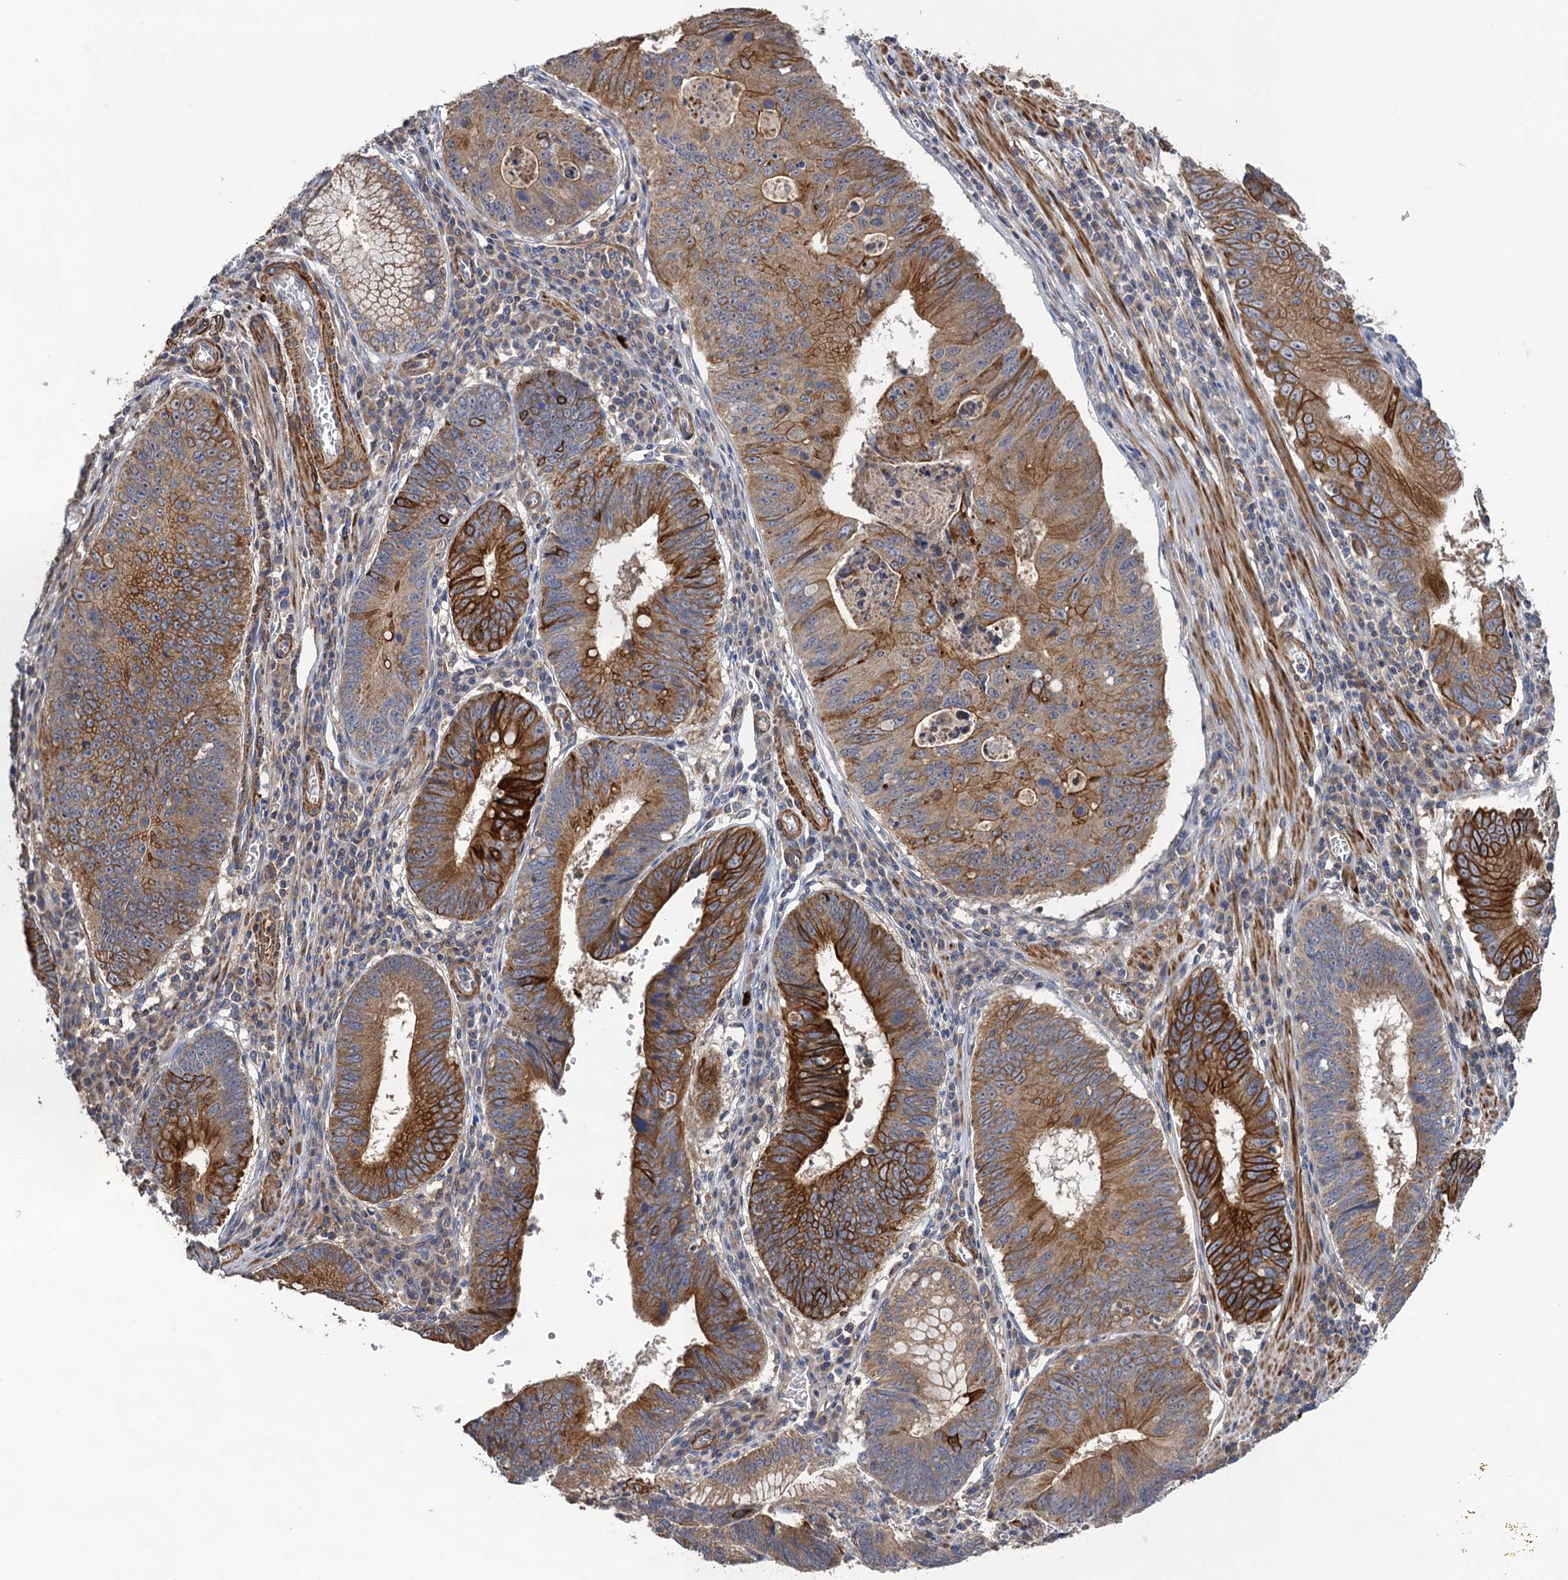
{"staining": {"intensity": "strong", "quantity": "25%-75%", "location": "cytoplasmic/membranous"}, "tissue": "stomach cancer", "cell_type": "Tumor cells", "image_type": "cancer", "snomed": [{"axis": "morphology", "description": "Adenocarcinoma, NOS"}, {"axis": "topography", "description": "Stomach"}], "caption": "IHC photomicrograph of neoplastic tissue: stomach cancer (adenocarcinoma) stained using immunohistochemistry displays high levels of strong protein expression localized specifically in the cytoplasmic/membranous of tumor cells, appearing as a cytoplasmic/membranous brown color.", "gene": "WDR88", "patient": {"sex": "male", "age": 59}}